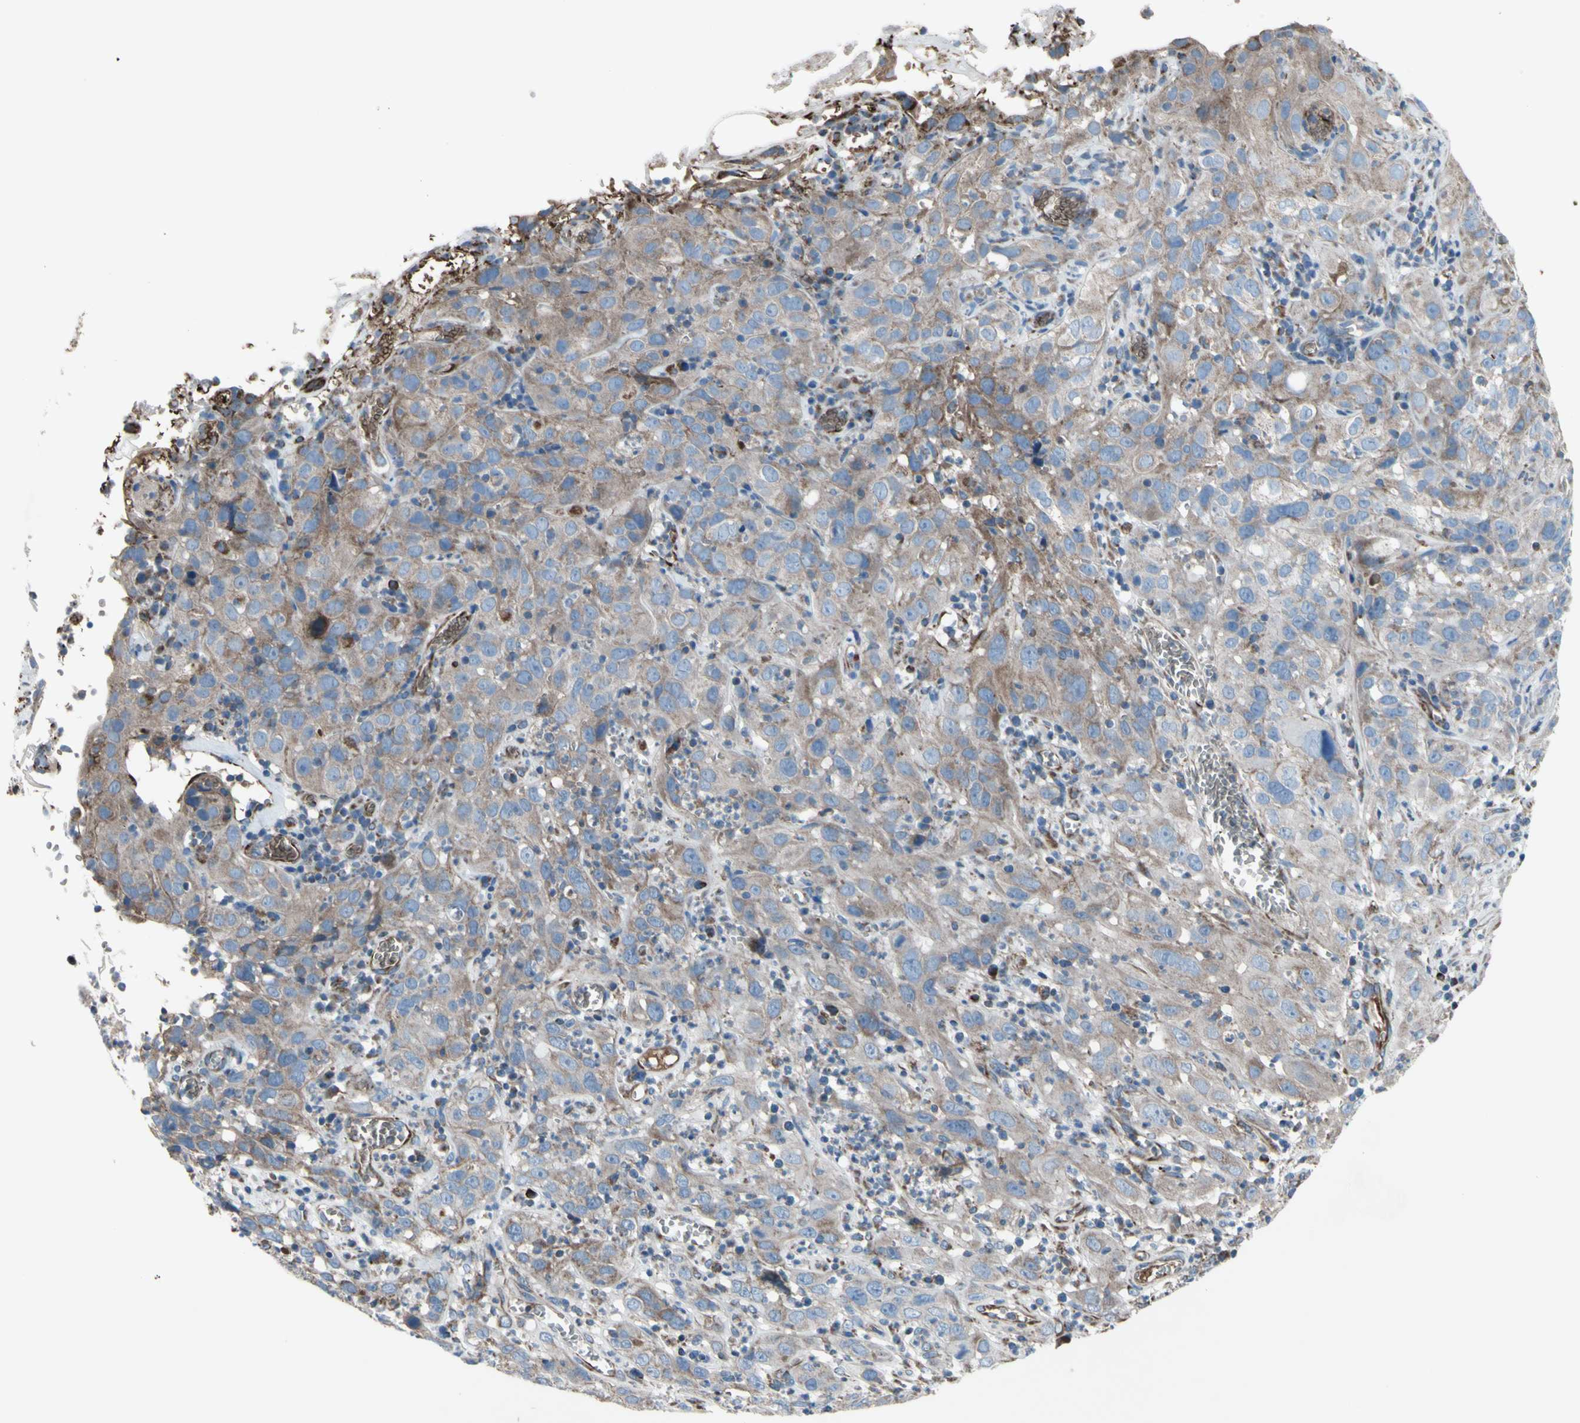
{"staining": {"intensity": "weak", "quantity": ">75%", "location": "cytoplasmic/membranous"}, "tissue": "cervical cancer", "cell_type": "Tumor cells", "image_type": "cancer", "snomed": [{"axis": "morphology", "description": "Squamous cell carcinoma, NOS"}, {"axis": "topography", "description": "Cervix"}], "caption": "There is low levels of weak cytoplasmic/membranous staining in tumor cells of cervical cancer, as demonstrated by immunohistochemical staining (brown color).", "gene": "EMC7", "patient": {"sex": "female", "age": 32}}